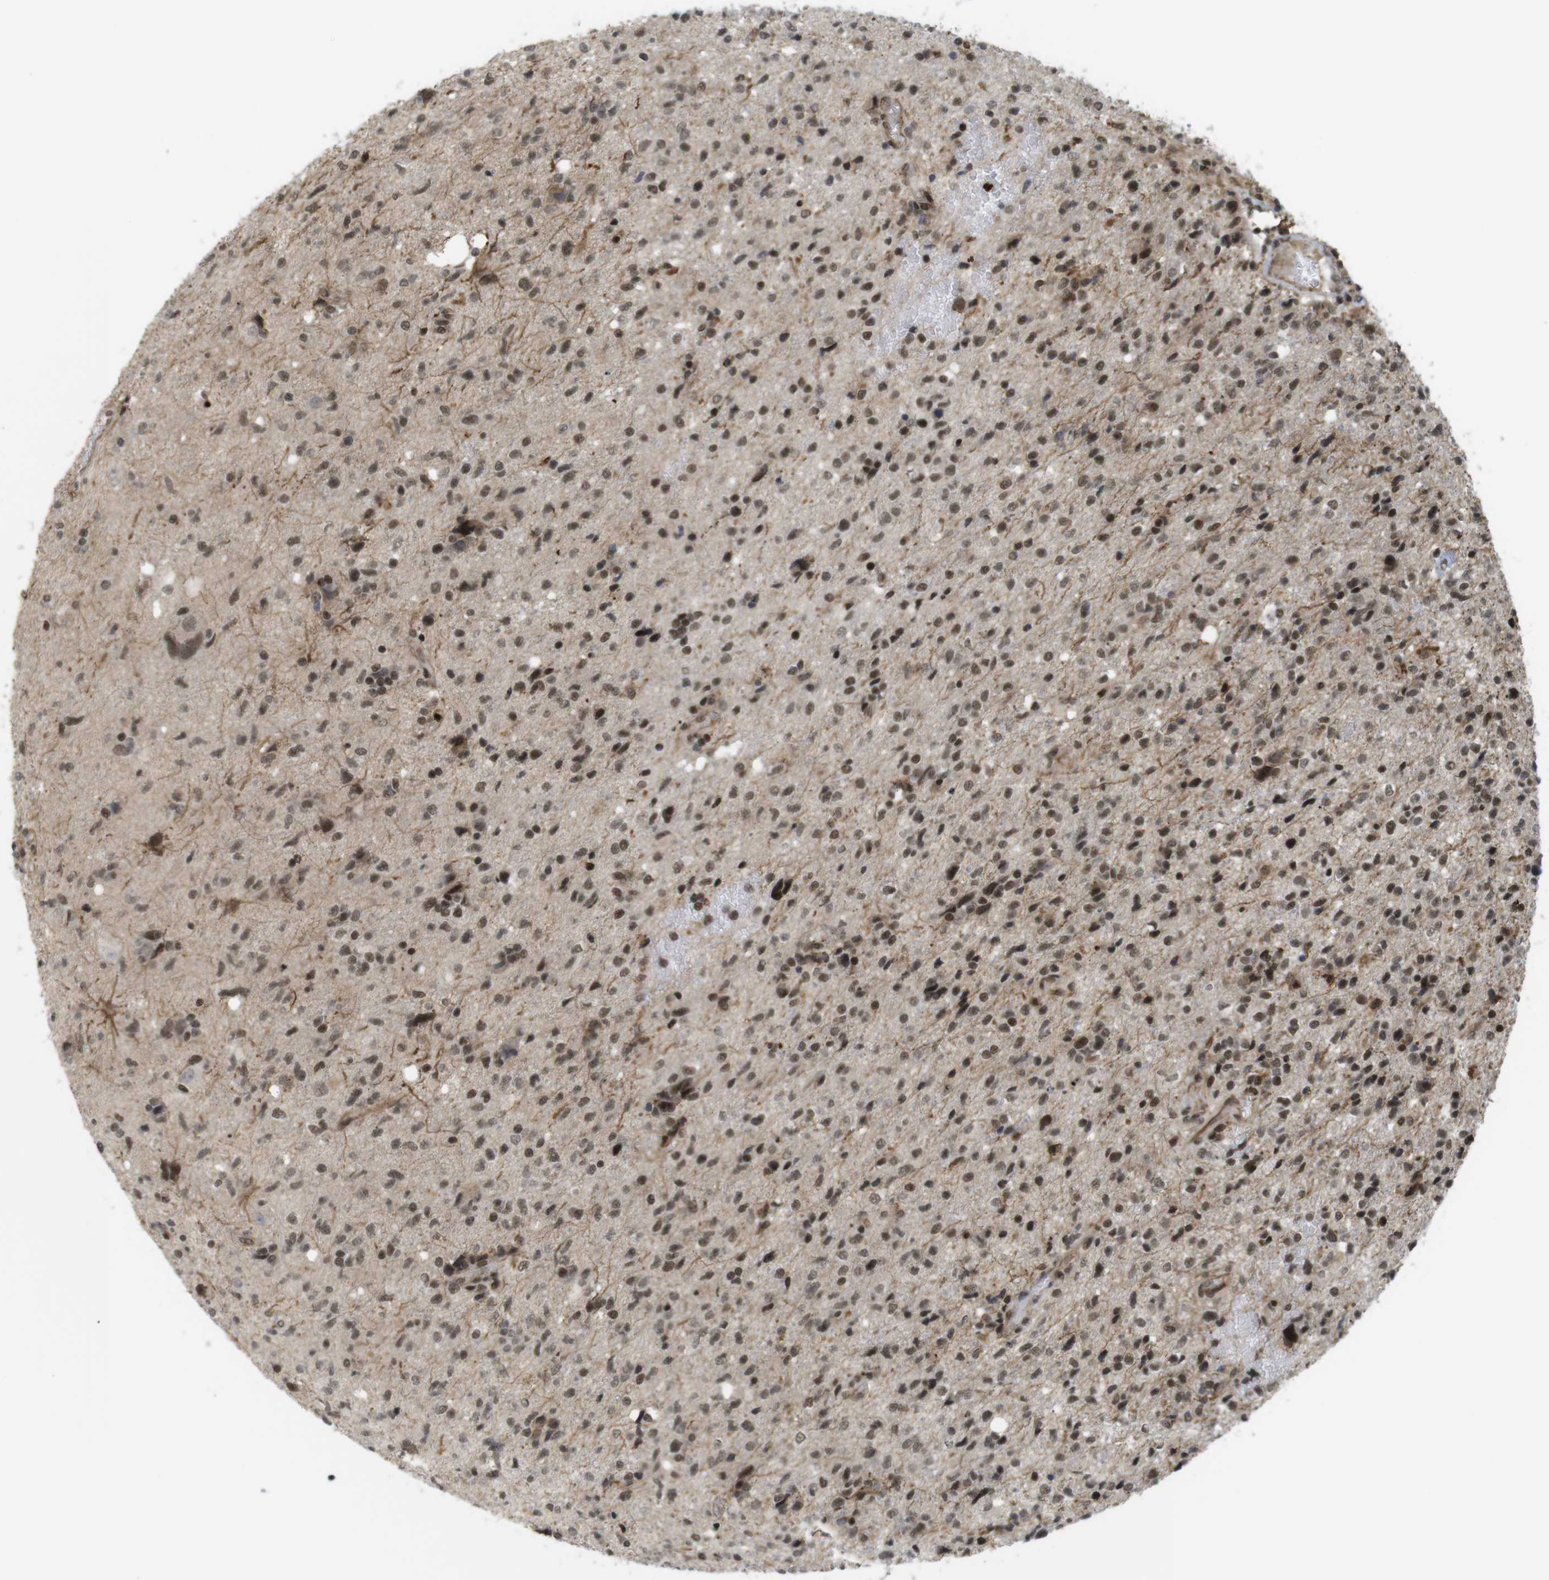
{"staining": {"intensity": "moderate", "quantity": ">75%", "location": "nuclear"}, "tissue": "glioma", "cell_type": "Tumor cells", "image_type": "cancer", "snomed": [{"axis": "morphology", "description": "Glioma, malignant, High grade"}, {"axis": "topography", "description": "Brain"}], "caption": "Approximately >75% of tumor cells in human glioma reveal moderate nuclear protein staining as visualized by brown immunohistochemical staining.", "gene": "SP2", "patient": {"sex": "female", "age": 59}}